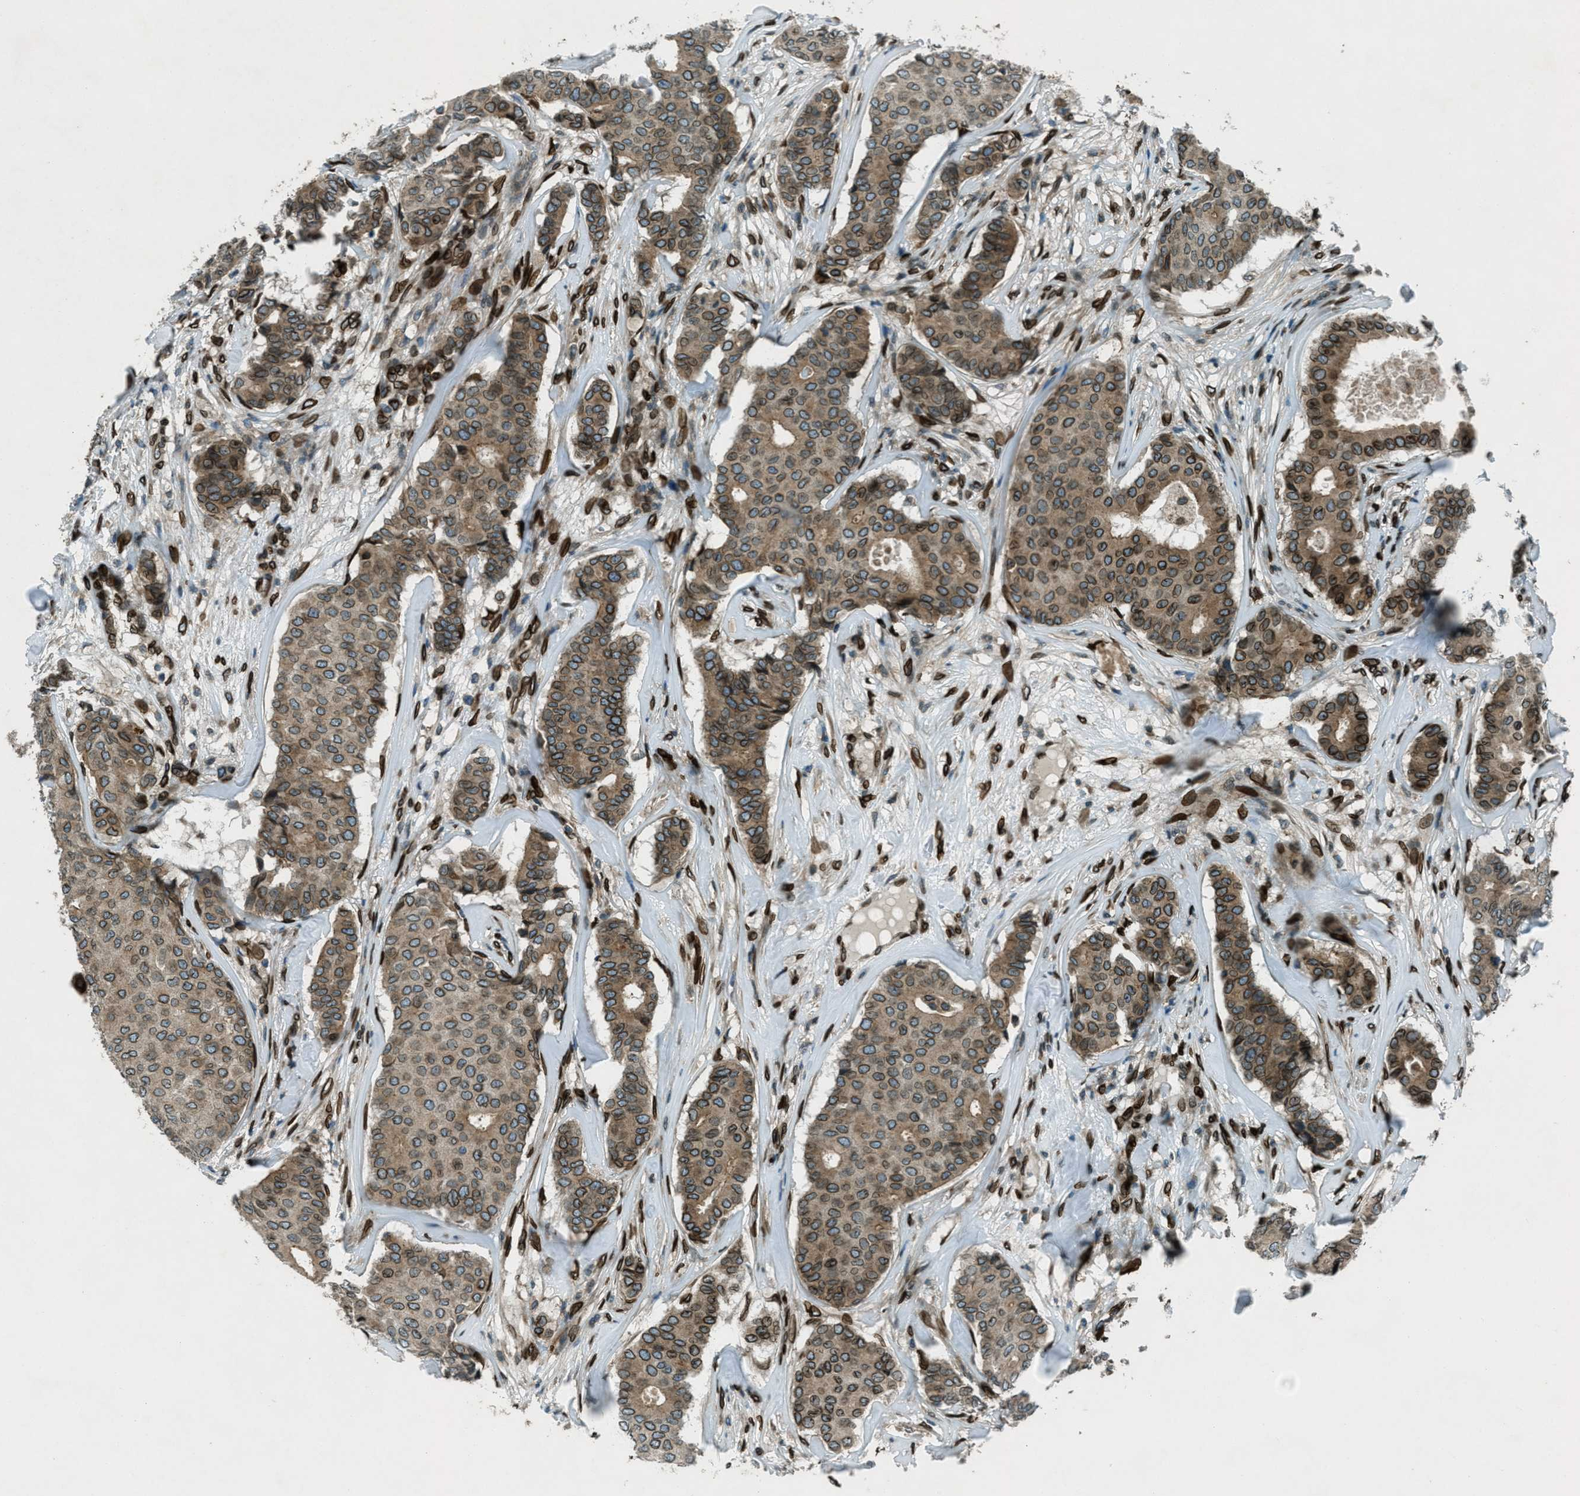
{"staining": {"intensity": "moderate", "quantity": ">75%", "location": "cytoplasmic/membranous,nuclear"}, "tissue": "breast cancer", "cell_type": "Tumor cells", "image_type": "cancer", "snomed": [{"axis": "morphology", "description": "Duct carcinoma"}, {"axis": "topography", "description": "Breast"}], "caption": "An image of breast cancer (intraductal carcinoma) stained for a protein shows moderate cytoplasmic/membranous and nuclear brown staining in tumor cells.", "gene": "LEMD2", "patient": {"sex": "female", "age": 75}}